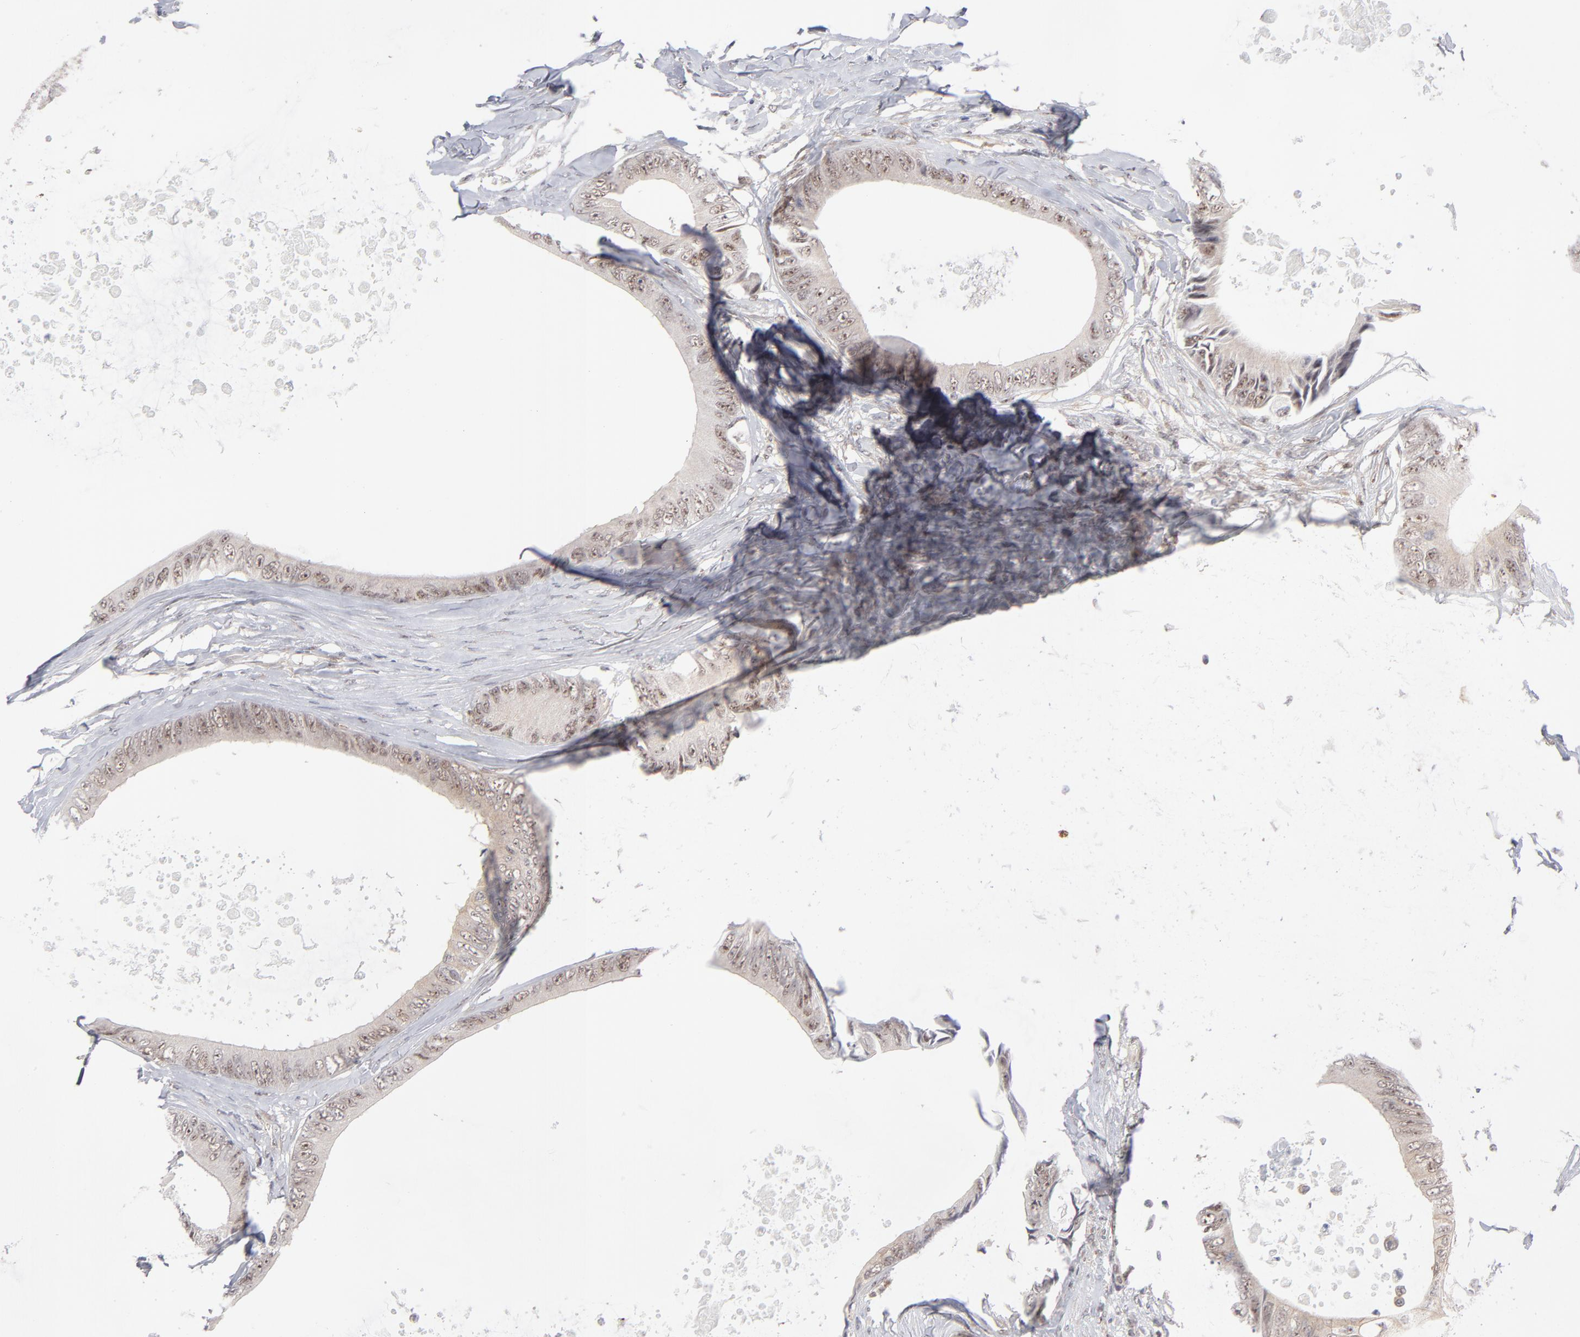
{"staining": {"intensity": "weak", "quantity": ">75%", "location": "cytoplasmic/membranous,nuclear"}, "tissue": "colorectal cancer", "cell_type": "Tumor cells", "image_type": "cancer", "snomed": [{"axis": "morphology", "description": "Normal tissue, NOS"}, {"axis": "morphology", "description": "Adenocarcinoma, NOS"}, {"axis": "topography", "description": "Rectum"}, {"axis": "topography", "description": "Peripheral nerve tissue"}], "caption": "A high-resolution micrograph shows IHC staining of colorectal cancer (adenocarcinoma), which demonstrates weak cytoplasmic/membranous and nuclear expression in about >75% of tumor cells. (DAB IHC, brown staining for protein, blue staining for nuclei).", "gene": "NBN", "patient": {"sex": "female", "age": 77}}